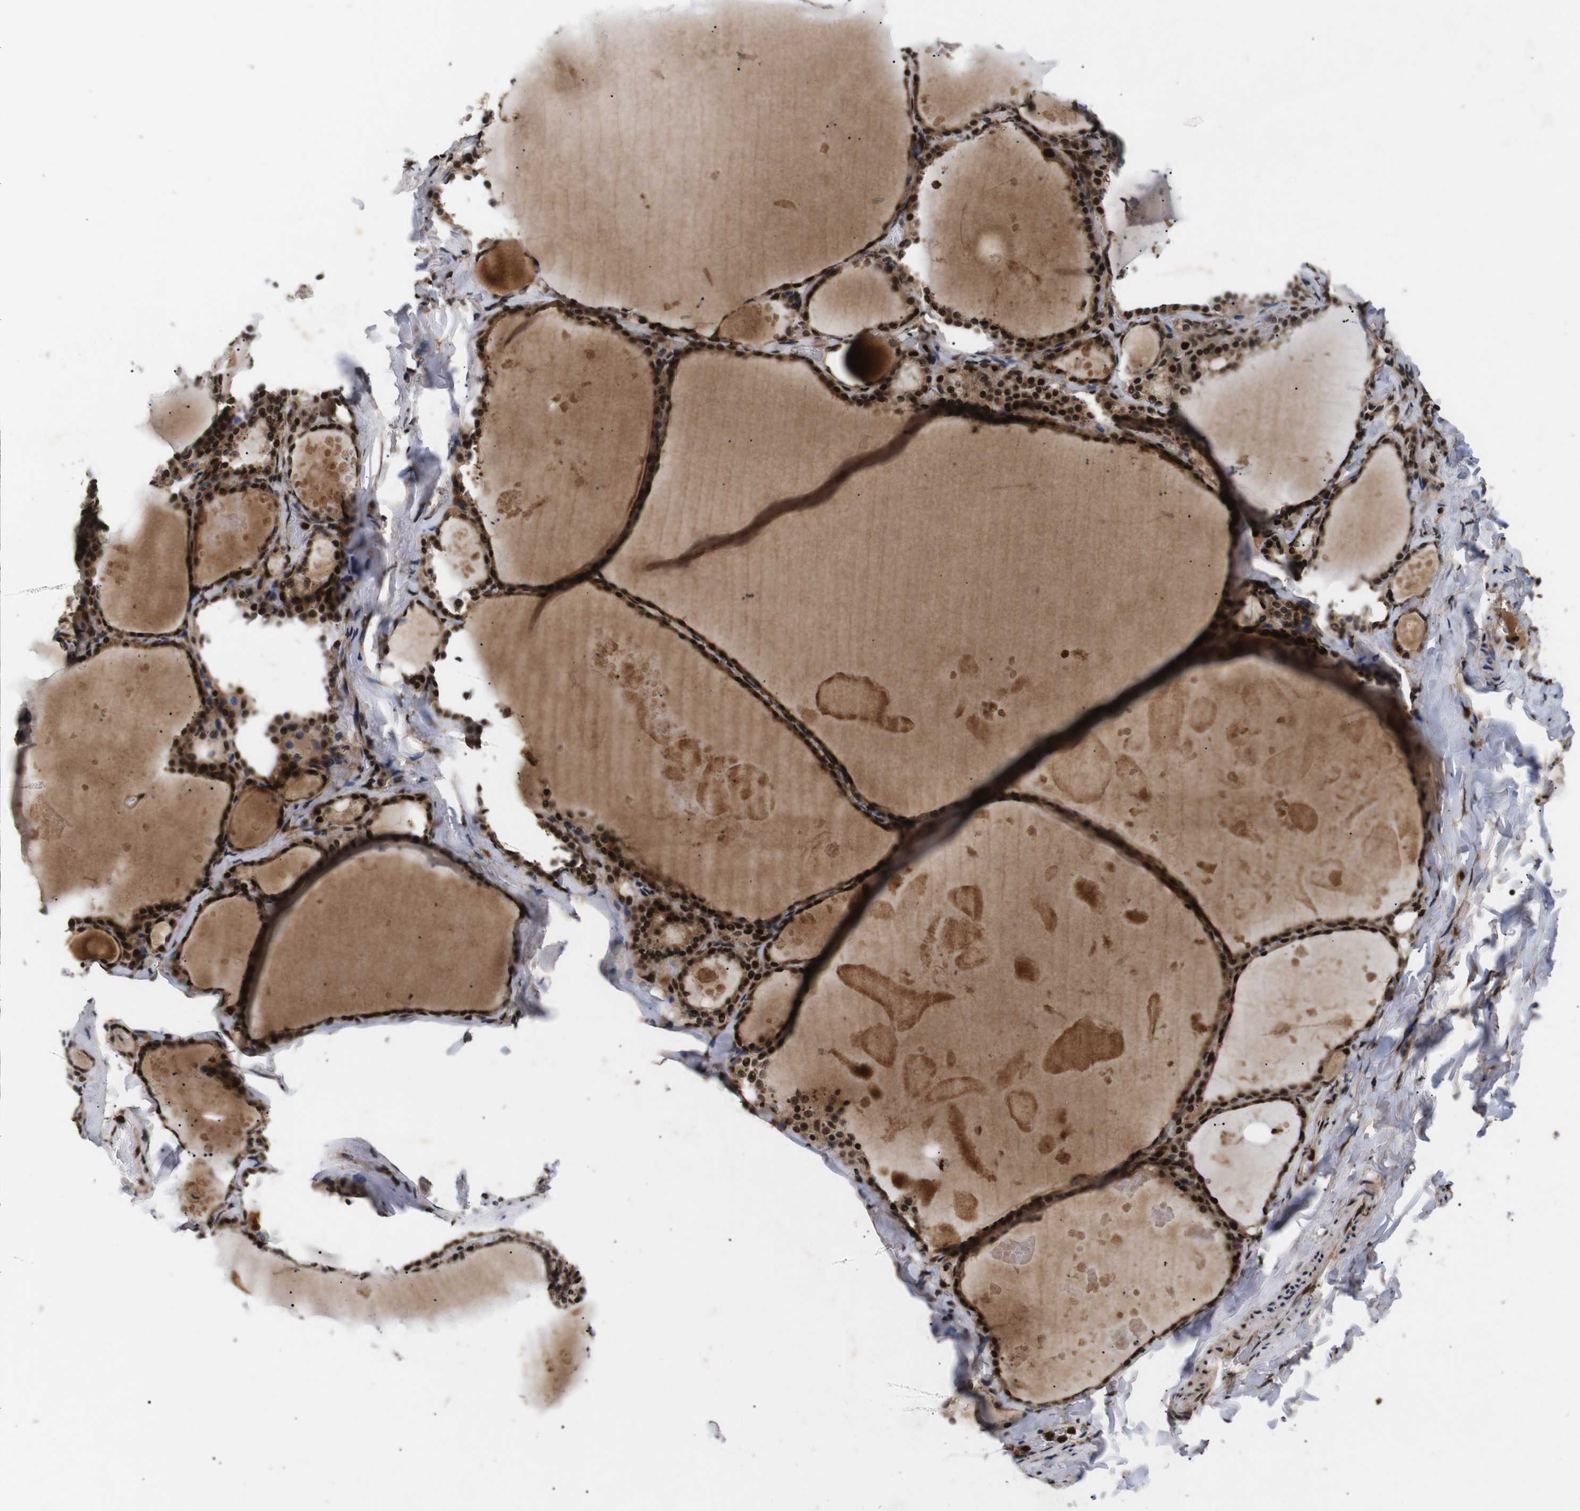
{"staining": {"intensity": "strong", "quantity": ">75%", "location": "cytoplasmic/membranous,nuclear"}, "tissue": "thyroid gland", "cell_type": "Glandular cells", "image_type": "normal", "snomed": [{"axis": "morphology", "description": "Normal tissue, NOS"}, {"axis": "topography", "description": "Thyroid gland"}], "caption": "Immunohistochemistry micrograph of normal thyroid gland: thyroid gland stained using IHC shows high levels of strong protein expression localized specifically in the cytoplasmic/membranous,nuclear of glandular cells, appearing as a cytoplasmic/membranous,nuclear brown color.", "gene": "KIF23", "patient": {"sex": "male", "age": 56}}